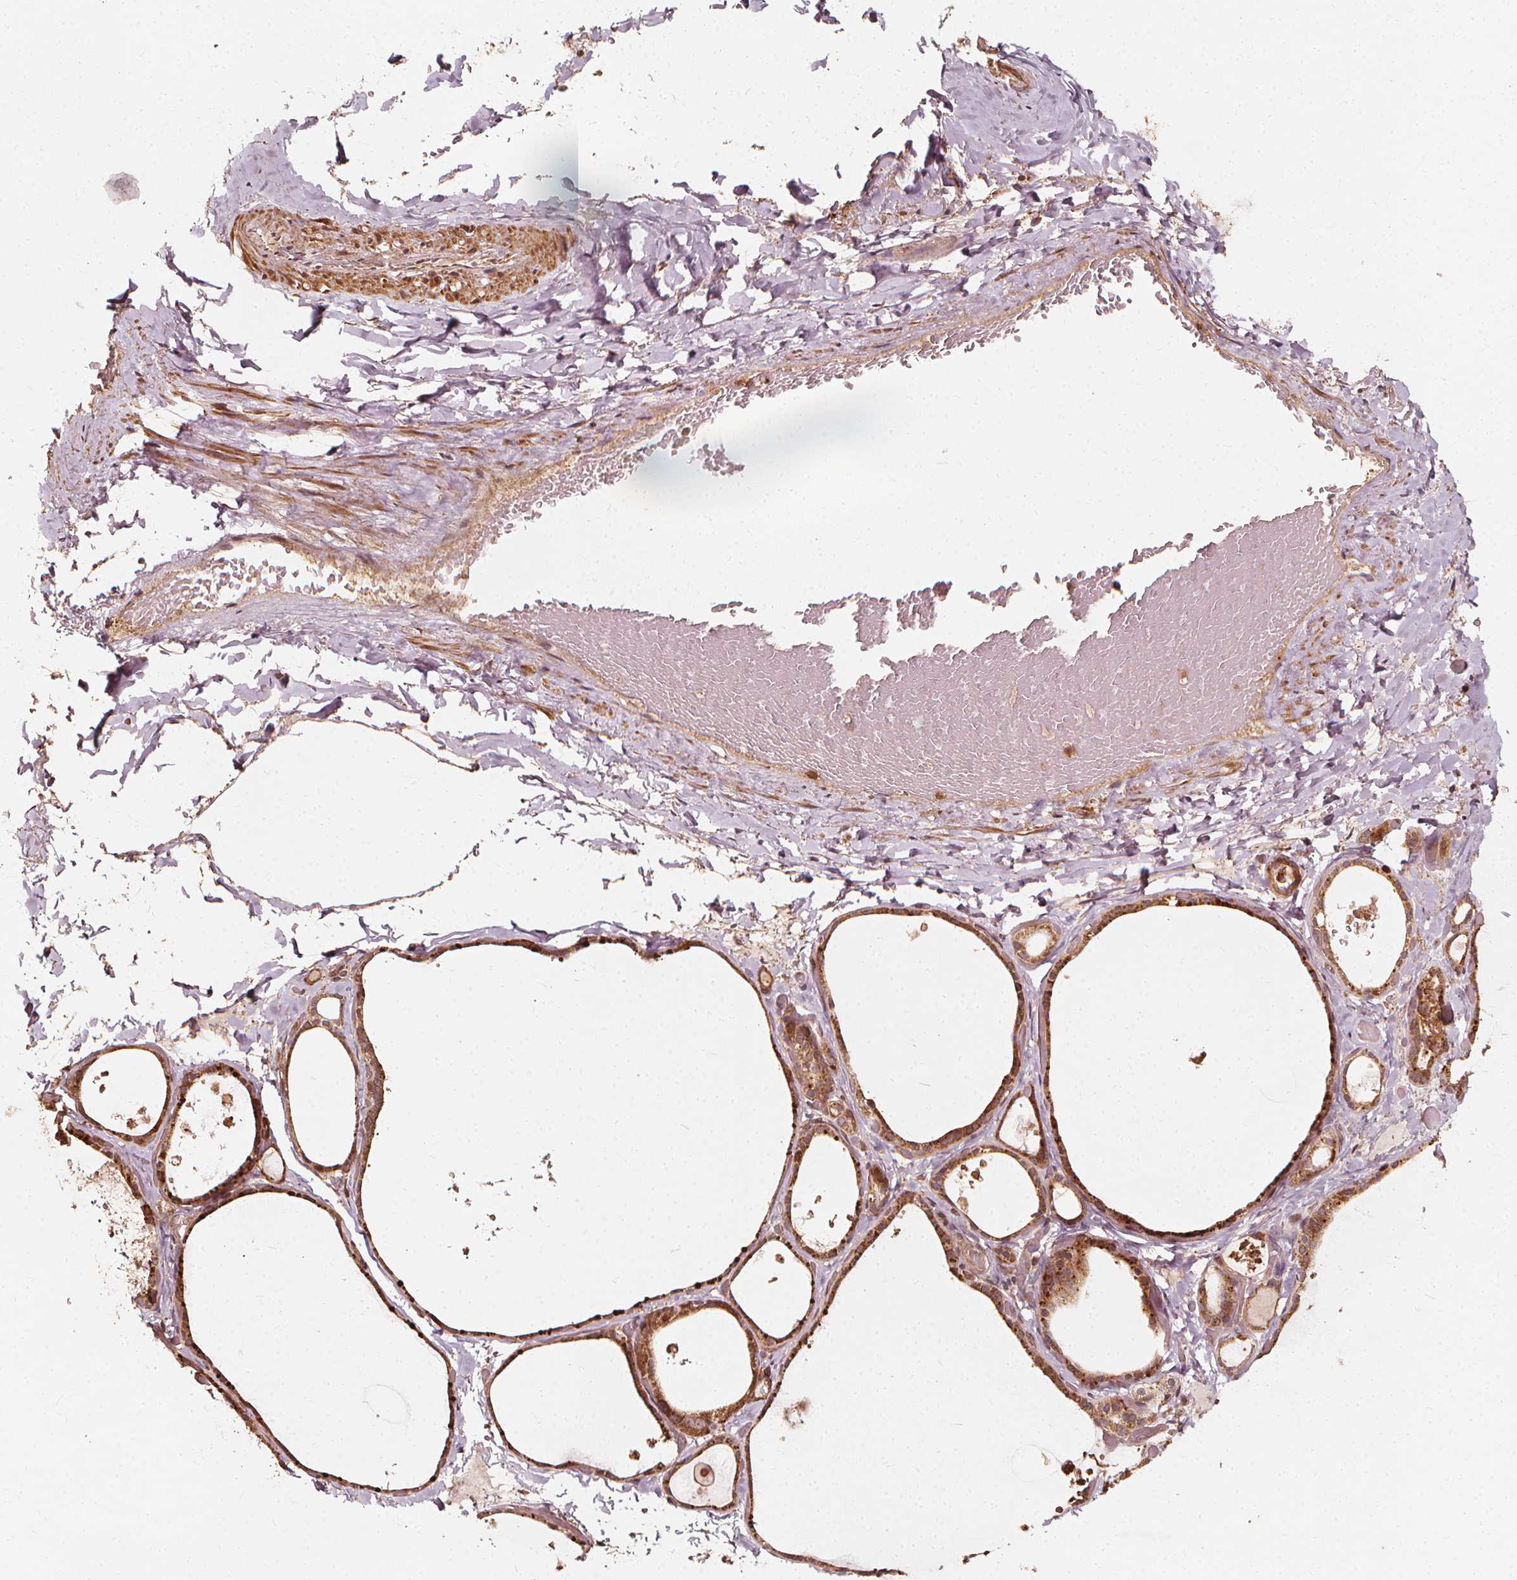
{"staining": {"intensity": "moderate", "quantity": ">75%", "location": "cytoplasmic/membranous"}, "tissue": "thyroid gland", "cell_type": "Glandular cells", "image_type": "normal", "snomed": [{"axis": "morphology", "description": "Normal tissue, NOS"}, {"axis": "topography", "description": "Thyroid gland"}], "caption": "Protein expression analysis of normal human thyroid gland reveals moderate cytoplasmic/membranous expression in about >75% of glandular cells. (brown staining indicates protein expression, while blue staining denotes nuclei).", "gene": "NPC1", "patient": {"sex": "female", "age": 56}}